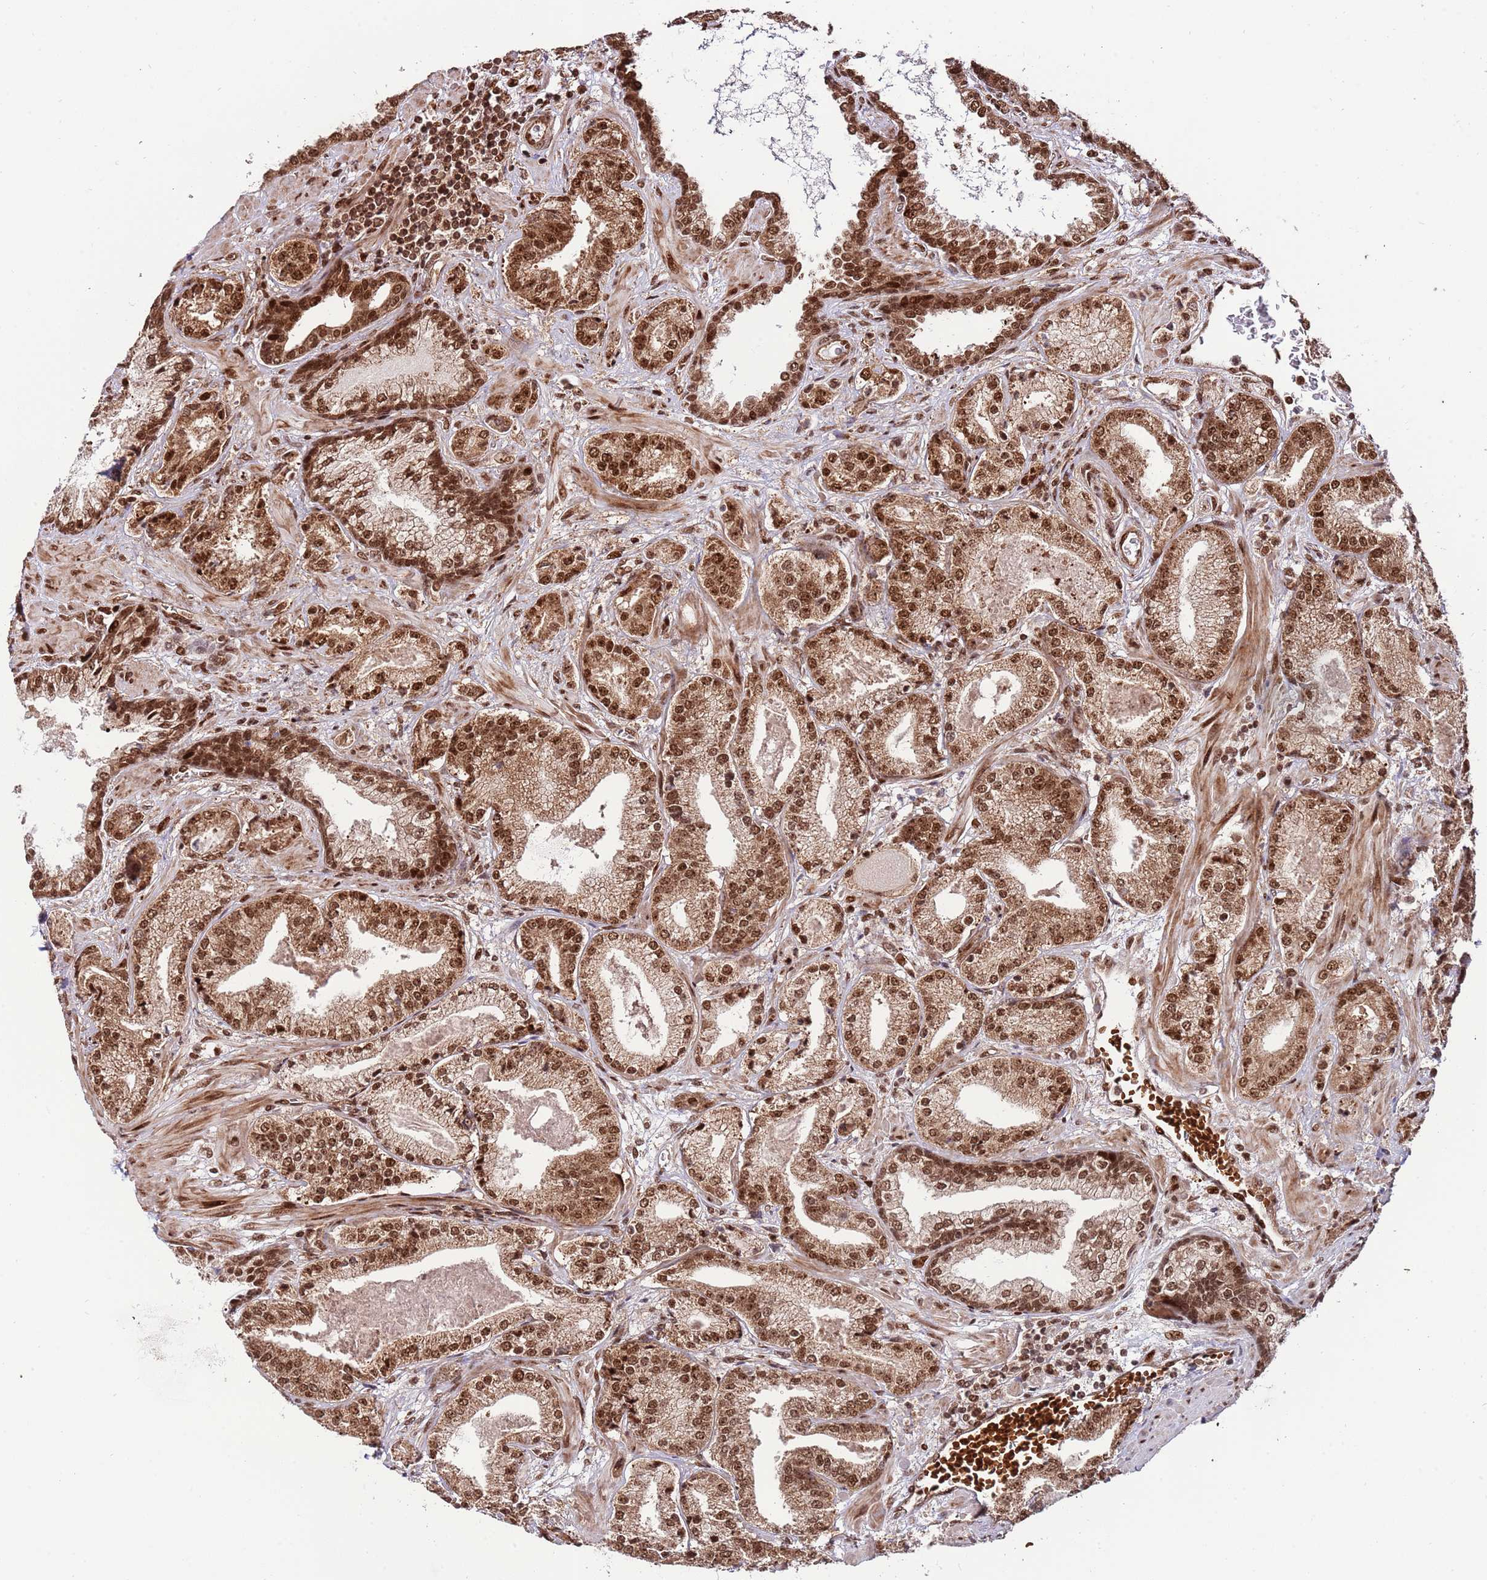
{"staining": {"intensity": "moderate", "quantity": ">75%", "location": "cytoplasmic/membranous,nuclear"}, "tissue": "prostate cancer", "cell_type": "Tumor cells", "image_type": "cancer", "snomed": [{"axis": "morphology", "description": "Adenocarcinoma, High grade"}, {"axis": "topography", "description": "Prostate"}], "caption": "Immunohistochemical staining of human prostate cancer (adenocarcinoma (high-grade)) shows medium levels of moderate cytoplasmic/membranous and nuclear protein expression in approximately >75% of tumor cells.", "gene": "RIF1", "patient": {"sex": "male", "age": 63}}